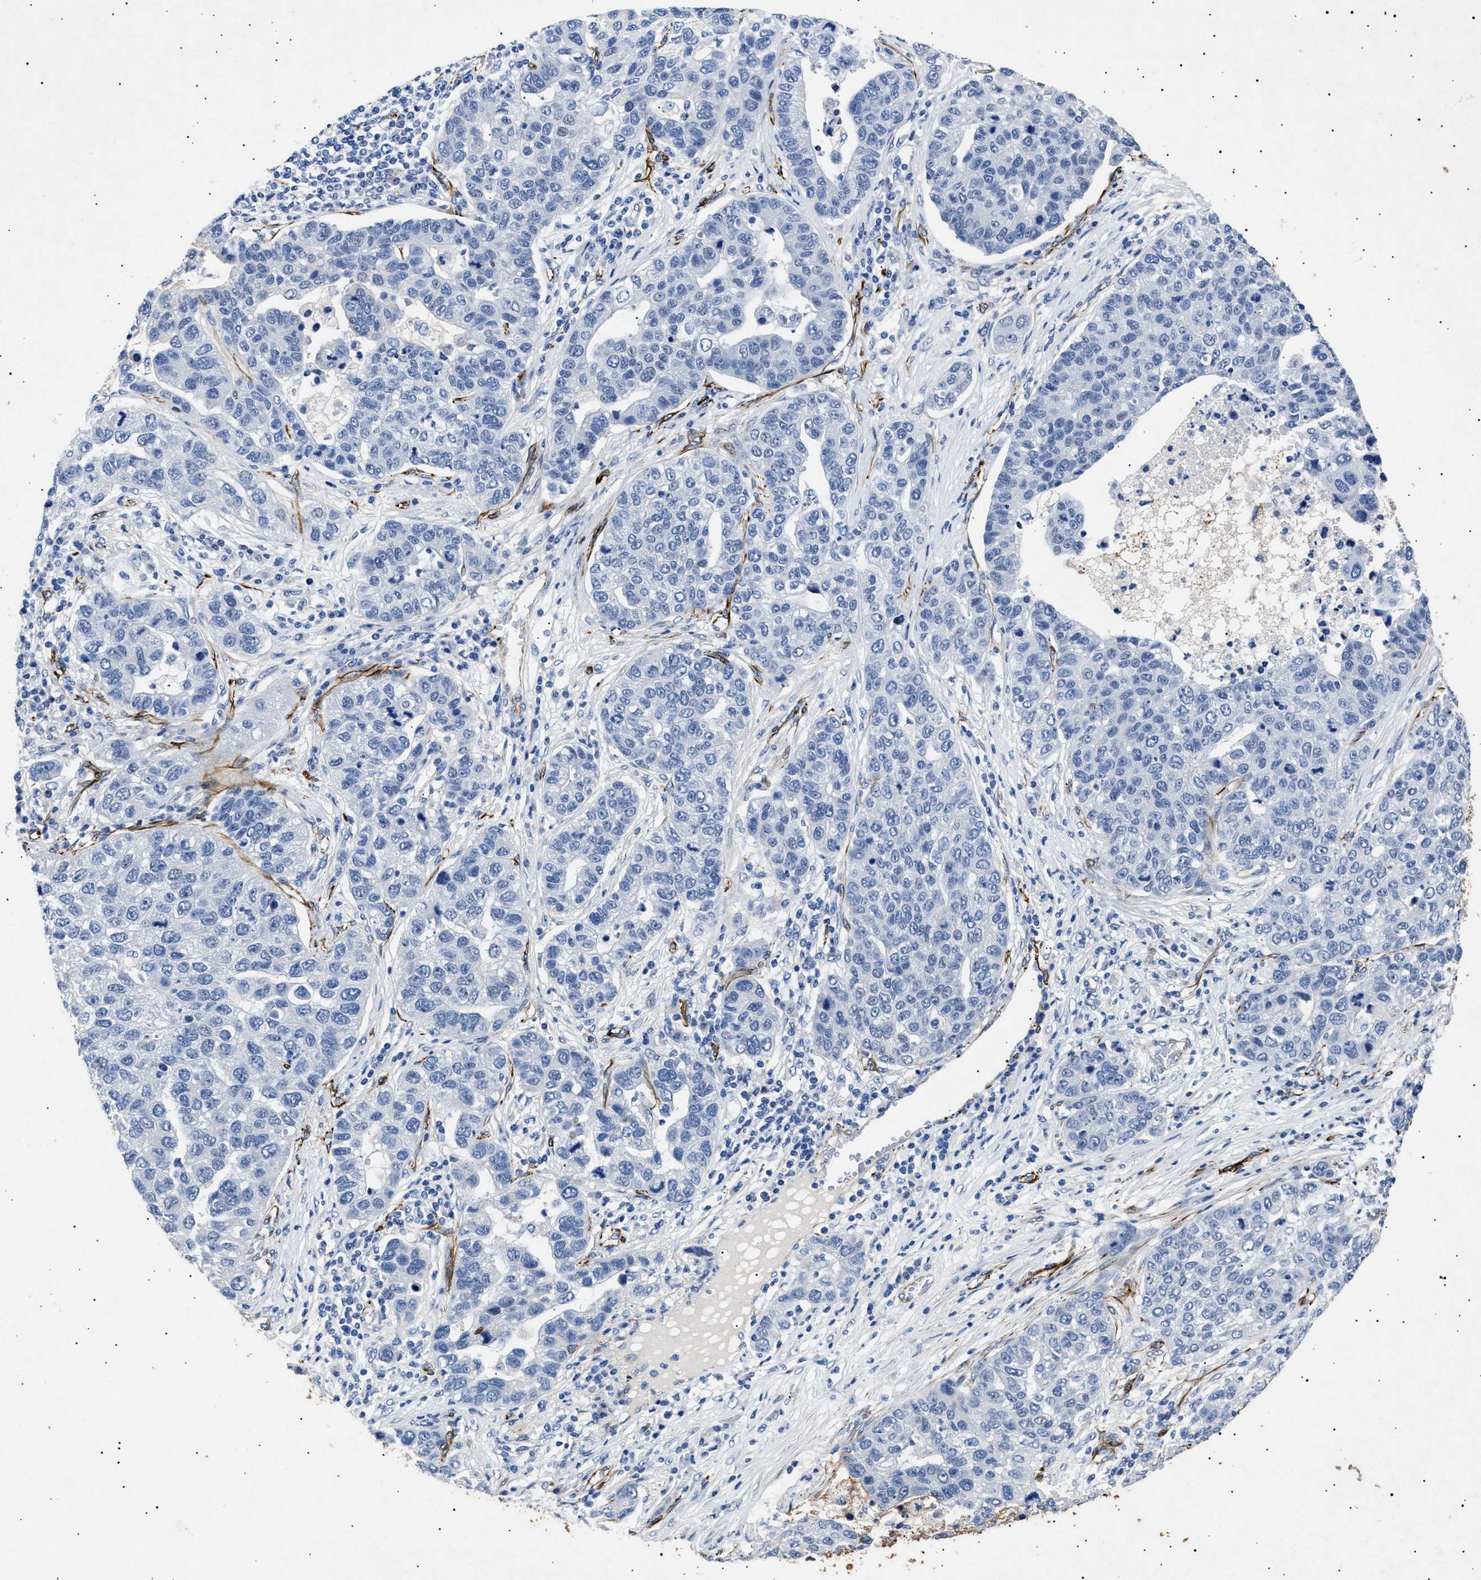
{"staining": {"intensity": "negative", "quantity": "none", "location": "none"}, "tissue": "pancreatic cancer", "cell_type": "Tumor cells", "image_type": "cancer", "snomed": [{"axis": "morphology", "description": "Adenocarcinoma, NOS"}, {"axis": "topography", "description": "Pancreas"}], "caption": "This is a histopathology image of IHC staining of pancreatic adenocarcinoma, which shows no positivity in tumor cells.", "gene": "OLFML2A", "patient": {"sex": "female", "age": 61}}